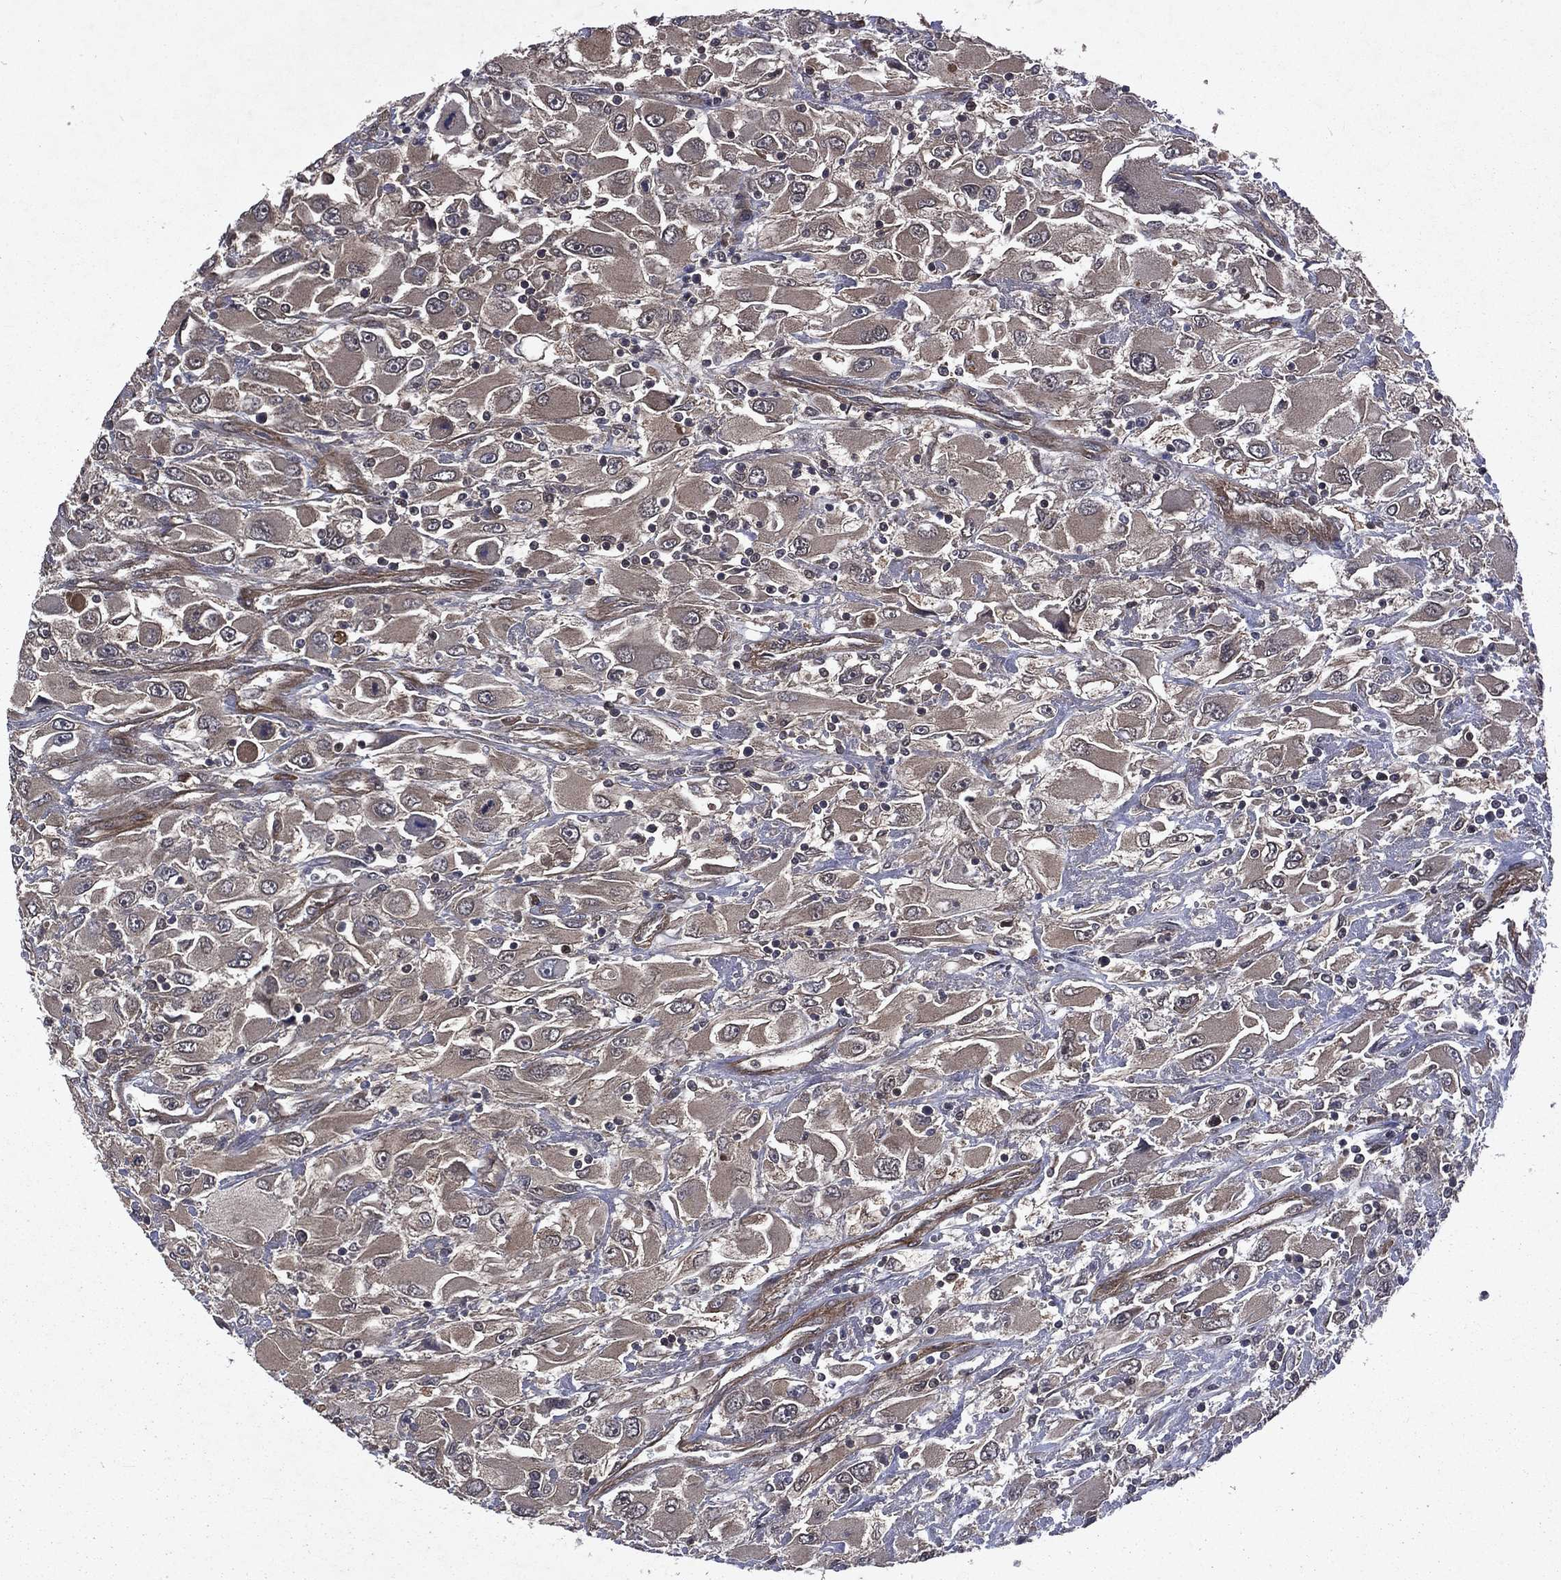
{"staining": {"intensity": "negative", "quantity": "none", "location": "none"}, "tissue": "renal cancer", "cell_type": "Tumor cells", "image_type": "cancer", "snomed": [{"axis": "morphology", "description": "Adenocarcinoma, NOS"}, {"axis": "topography", "description": "Kidney"}], "caption": "Human renal adenocarcinoma stained for a protein using immunohistochemistry (IHC) demonstrates no positivity in tumor cells.", "gene": "FGD1", "patient": {"sex": "female", "age": 52}}